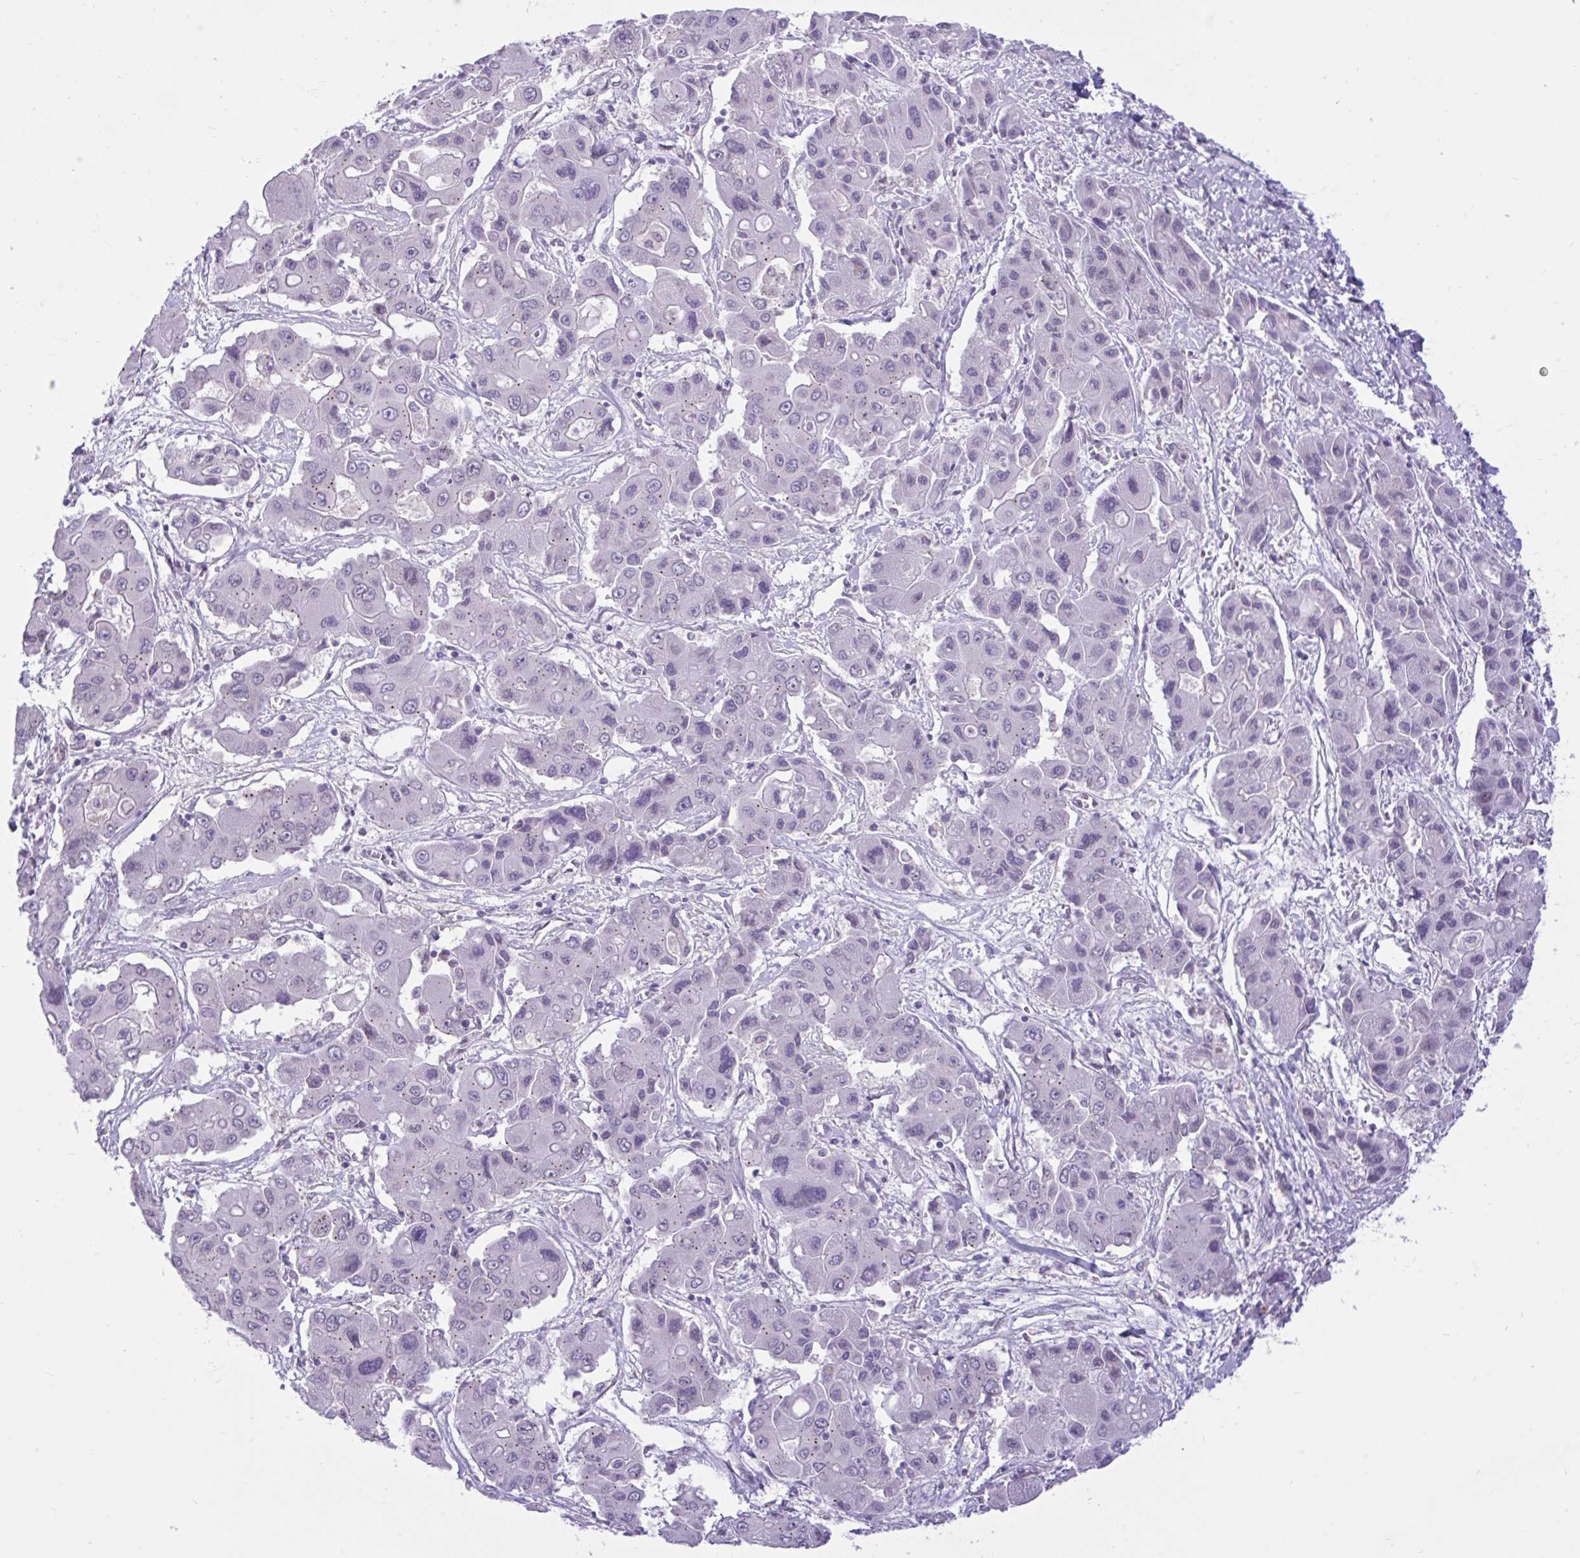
{"staining": {"intensity": "weak", "quantity": "<25%", "location": "cytoplasmic/membranous"}, "tissue": "liver cancer", "cell_type": "Tumor cells", "image_type": "cancer", "snomed": [{"axis": "morphology", "description": "Cholangiocarcinoma"}, {"axis": "topography", "description": "Liver"}], "caption": "This is a histopathology image of IHC staining of cholangiocarcinoma (liver), which shows no positivity in tumor cells.", "gene": "CEACAM18", "patient": {"sex": "male", "age": 67}}